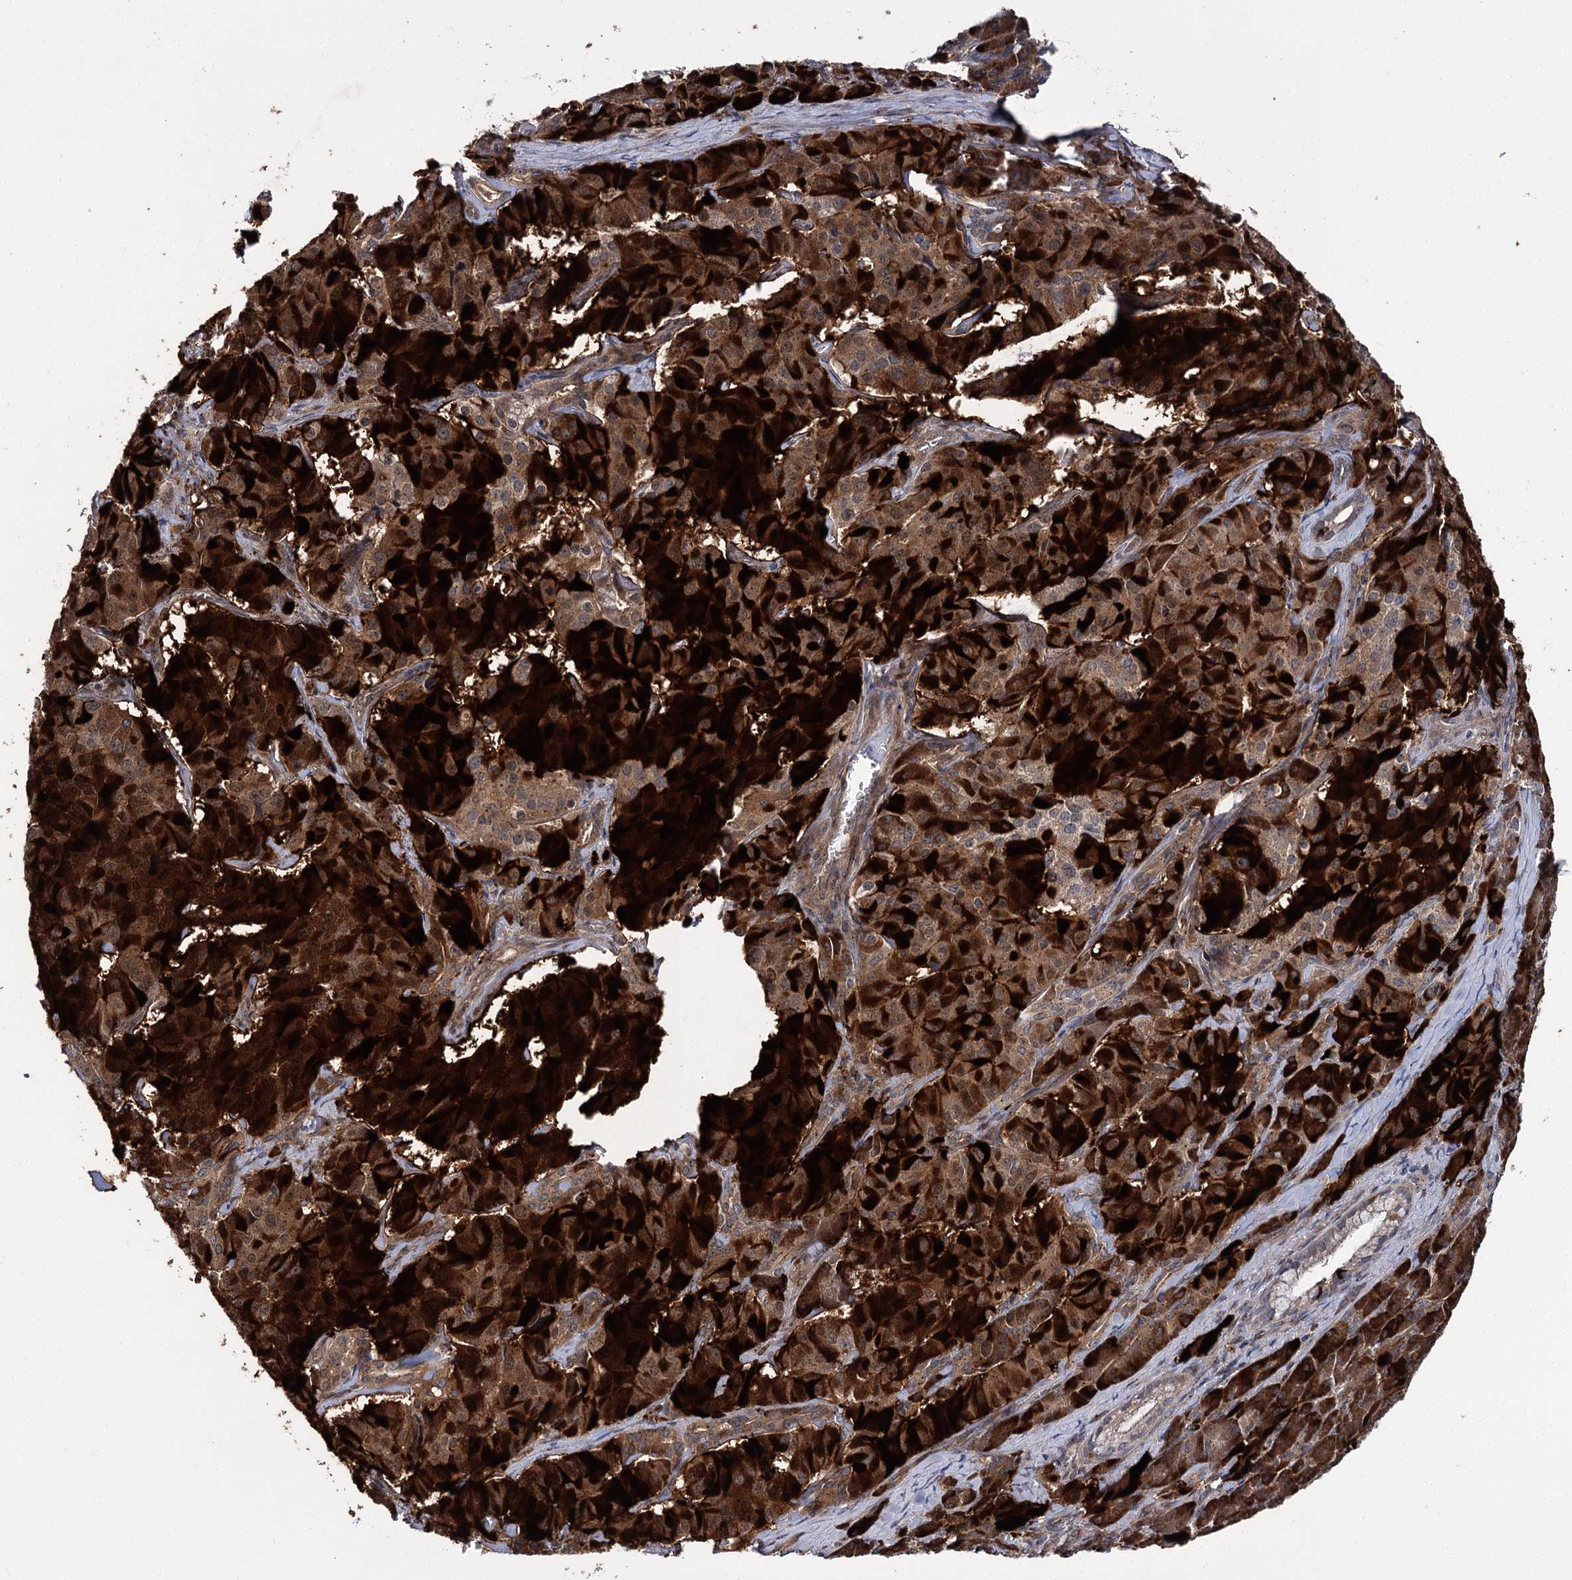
{"staining": {"intensity": "strong", "quantity": ">75%", "location": "cytoplasmic/membranous"}, "tissue": "pancreatic cancer", "cell_type": "Tumor cells", "image_type": "cancer", "snomed": [{"axis": "morphology", "description": "Adenocarcinoma, NOS"}, {"axis": "topography", "description": "Pancreas"}], "caption": "Strong cytoplasmic/membranous protein positivity is present in approximately >75% of tumor cells in adenocarcinoma (pancreatic). (DAB = brown stain, brightfield microscopy at high magnification).", "gene": "MINDY3", "patient": {"sex": "female", "age": 74}}